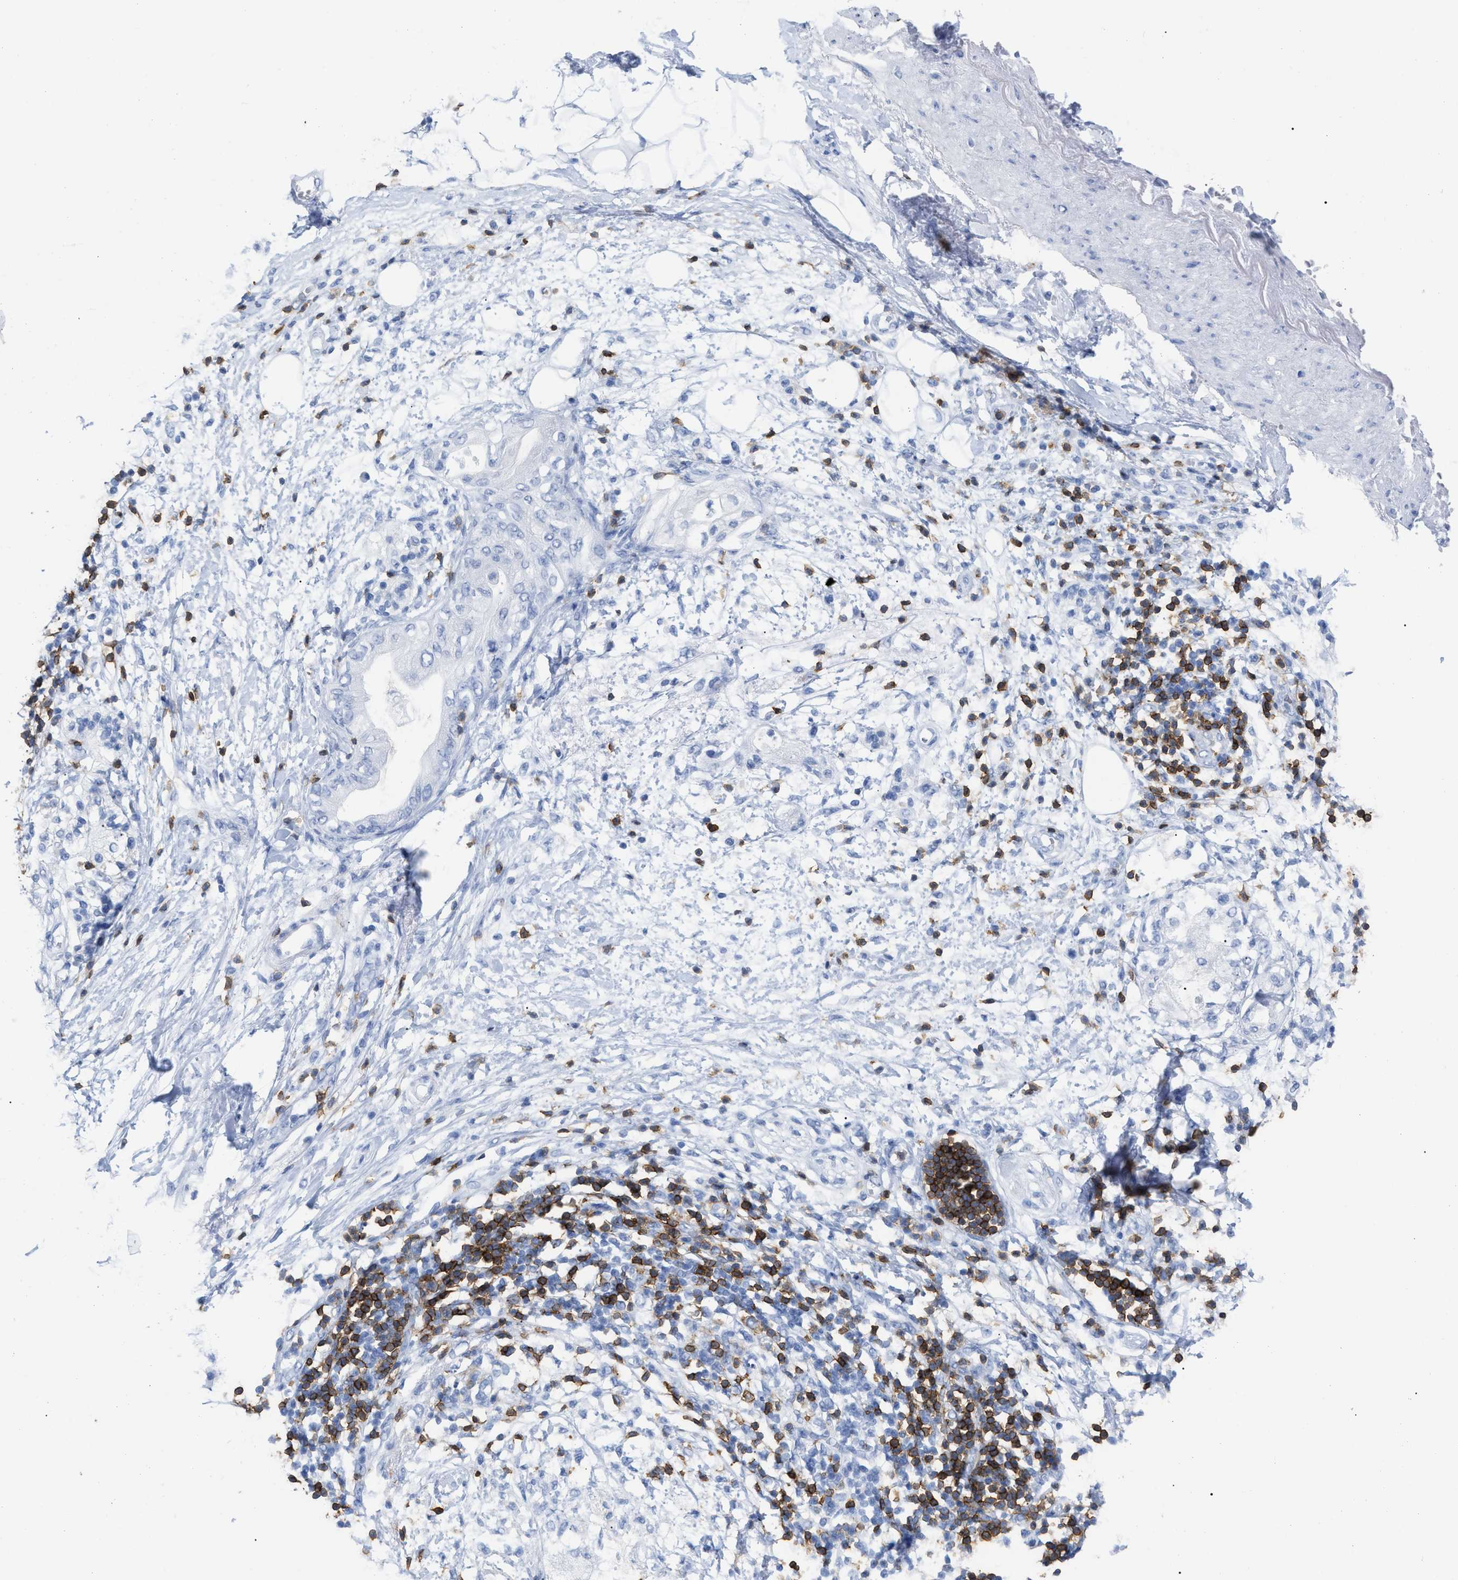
{"staining": {"intensity": "negative", "quantity": "none", "location": "none"}, "tissue": "adipose tissue", "cell_type": "Adipocytes", "image_type": "normal", "snomed": [{"axis": "morphology", "description": "Normal tissue, NOS"}, {"axis": "morphology", "description": "Adenocarcinoma, NOS"}, {"axis": "topography", "description": "Duodenum"}, {"axis": "topography", "description": "Peripheral nerve tissue"}], "caption": "Adipocytes are negative for brown protein staining in unremarkable adipose tissue. (Brightfield microscopy of DAB immunohistochemistry at high magnification).", "gene": "CD5", "patient": {"sex": "female", "age": 60}}